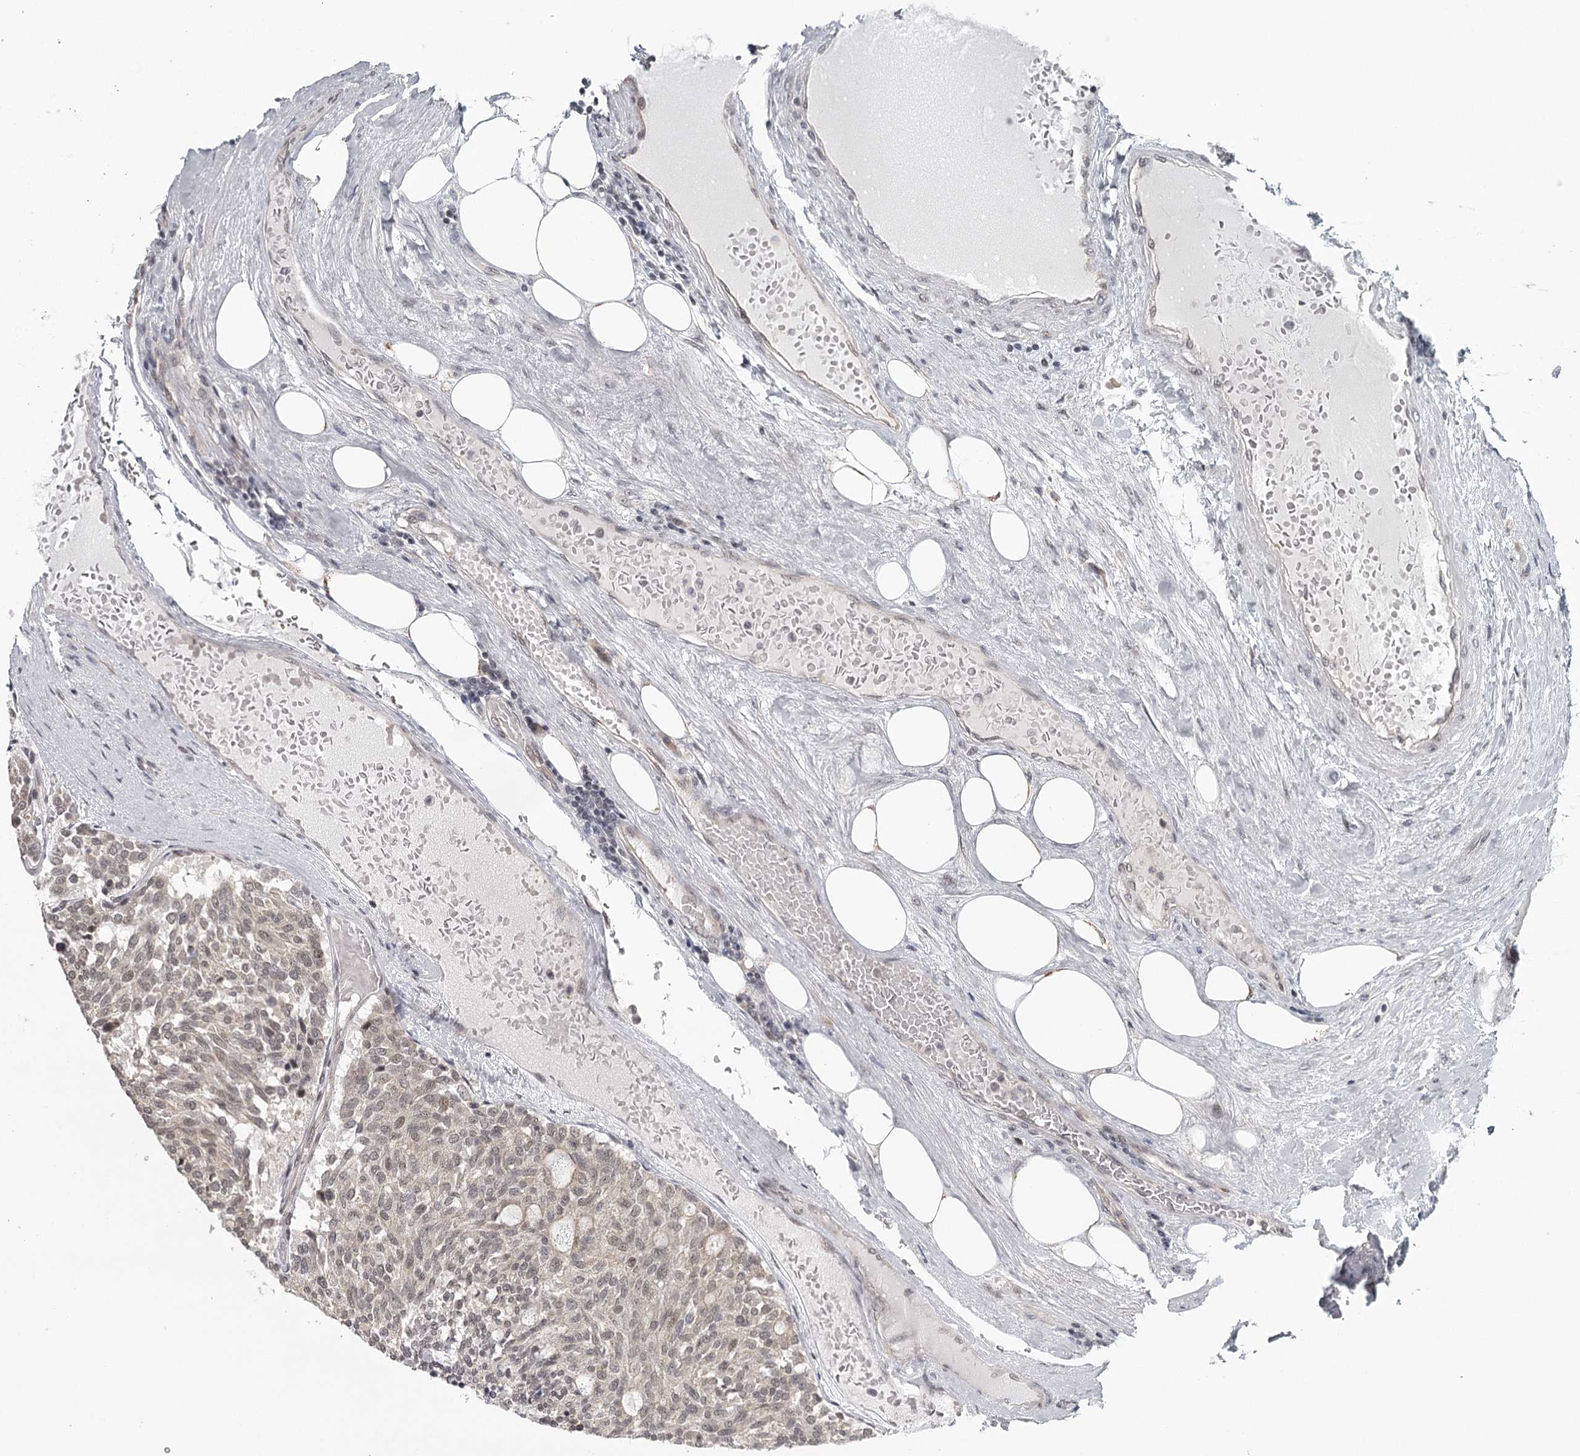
{"staining": {"intensity": "weak", "quantity": ">75%", "location": "nuclear"}, "tissue": "carcinoid", "cell_type": "Tumor cells", "image_type": "cancer", "snomed": [{"axis": "morphology", "description": "Carcinoid, malignant, NOS"}, {"axis": "topography", "description": "Pancreas"}], "caption": "This histopathology image displays carcinoid stained with immunohistochemistry (IHC) to label a protein in brown. The nuclear of tumor cells show weak positivity for the protein. Nuclei are counter-stained blue.", "gene": "FAM13C", "patient": {"sex": "female", "age": 54}}